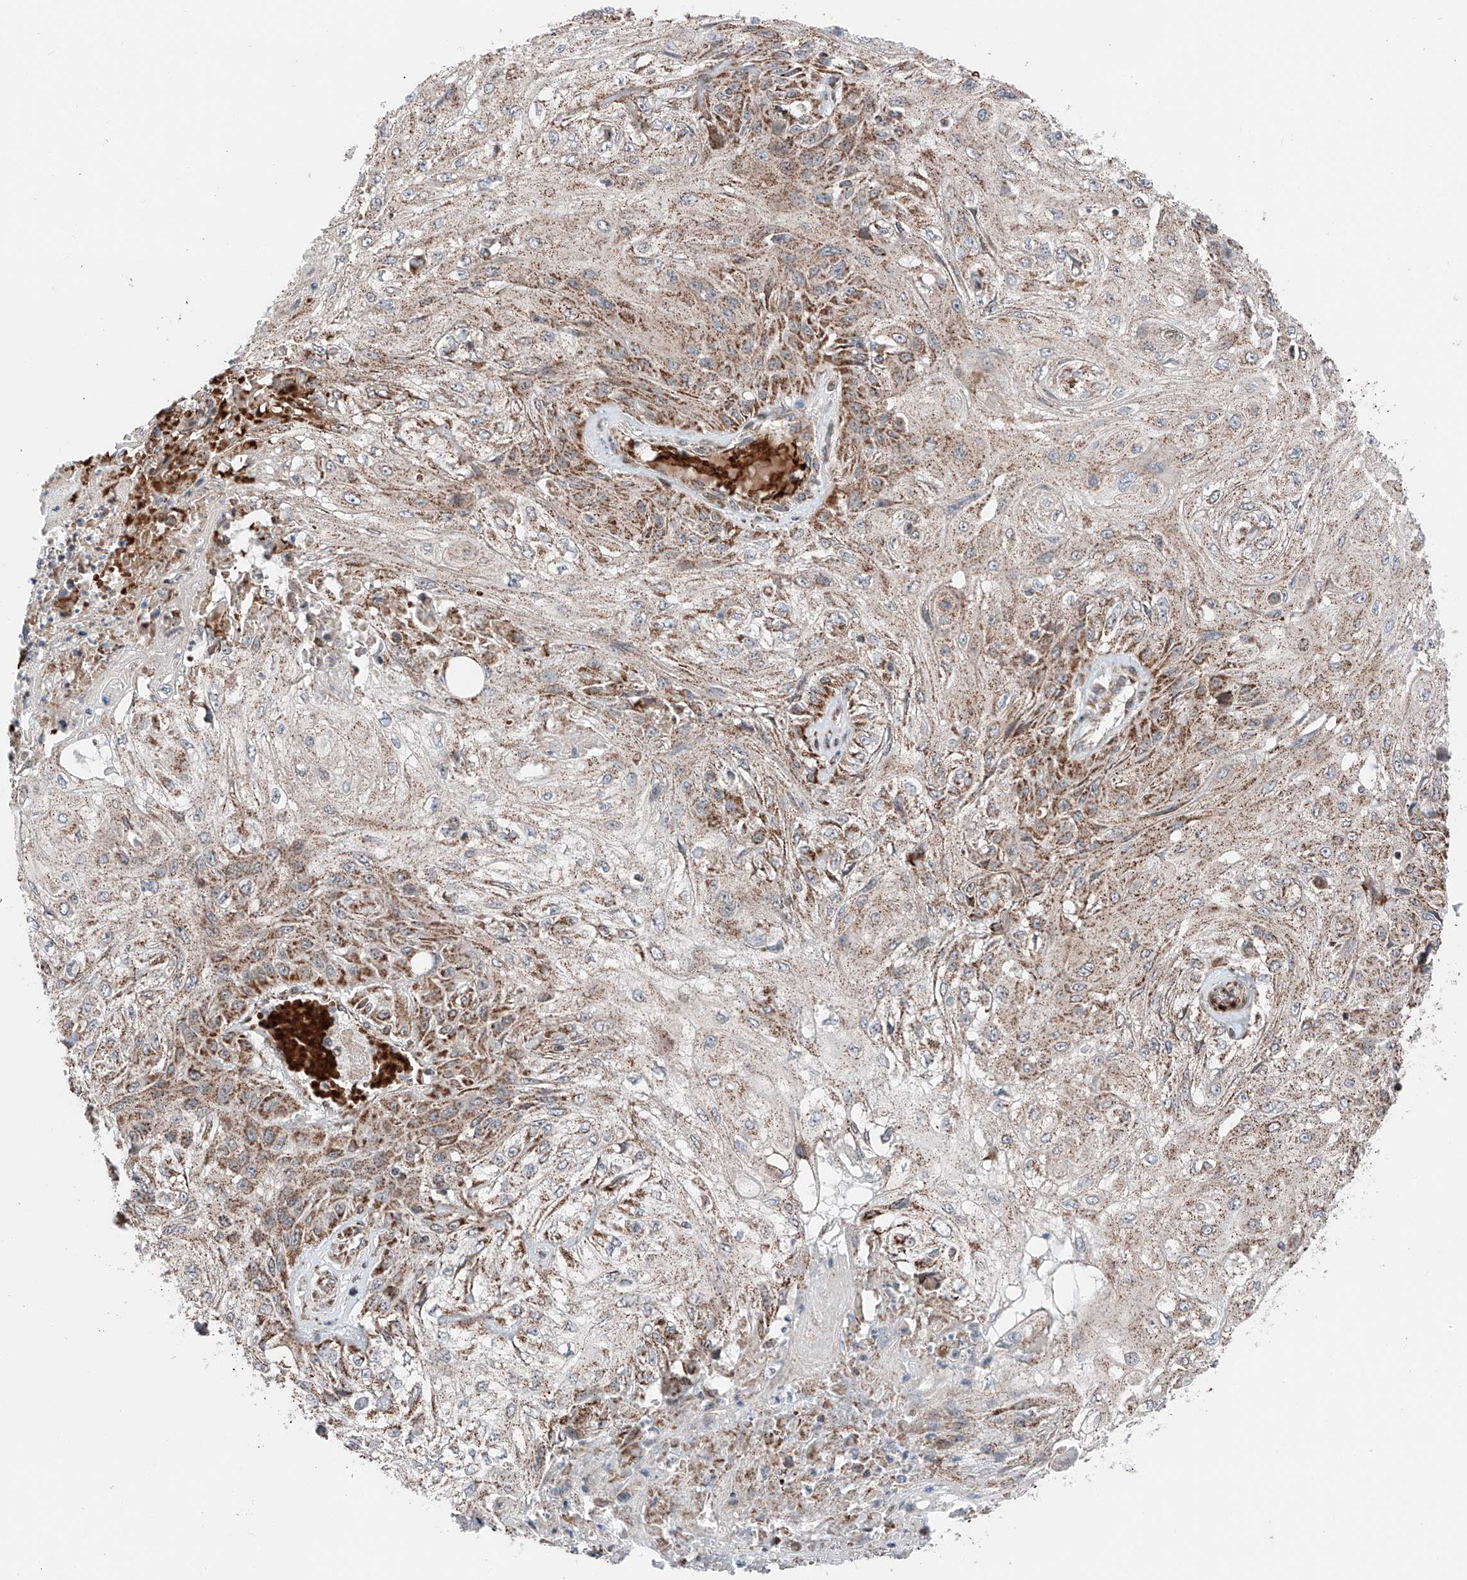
{"staining": {"intensity": "moderate", "quantity": "25%-75%", "location": "cytoplasmic/membranous"}, "tissue": "skin cancer", "cell_type": "Tumor cells", "image_type": "cancer", "snomed": [{"axis": "morphology", "description": "Squamous cell carcinoma, NOS"}, {"axis": "morphology", "description": "Squamous cell carcinoma, metastatic, NOS"}, {"axis": "topography", "description": "Skin"}, {"axis": "topography", "description": "Lymph node"}], "caption": "Protein analysis of skin cancer (metastatic squamous cell carcinoma) tissue shows moderate cytoplasmic/membranous positivity in approximately 25%-75% of tumor cells. (DAB (3,3'-diaminobenzidine) = brown stain, brightfield microscopy at high magnification).", "gene": "ZSCAN29", "patient": {"sex": "male", "age": 75}}